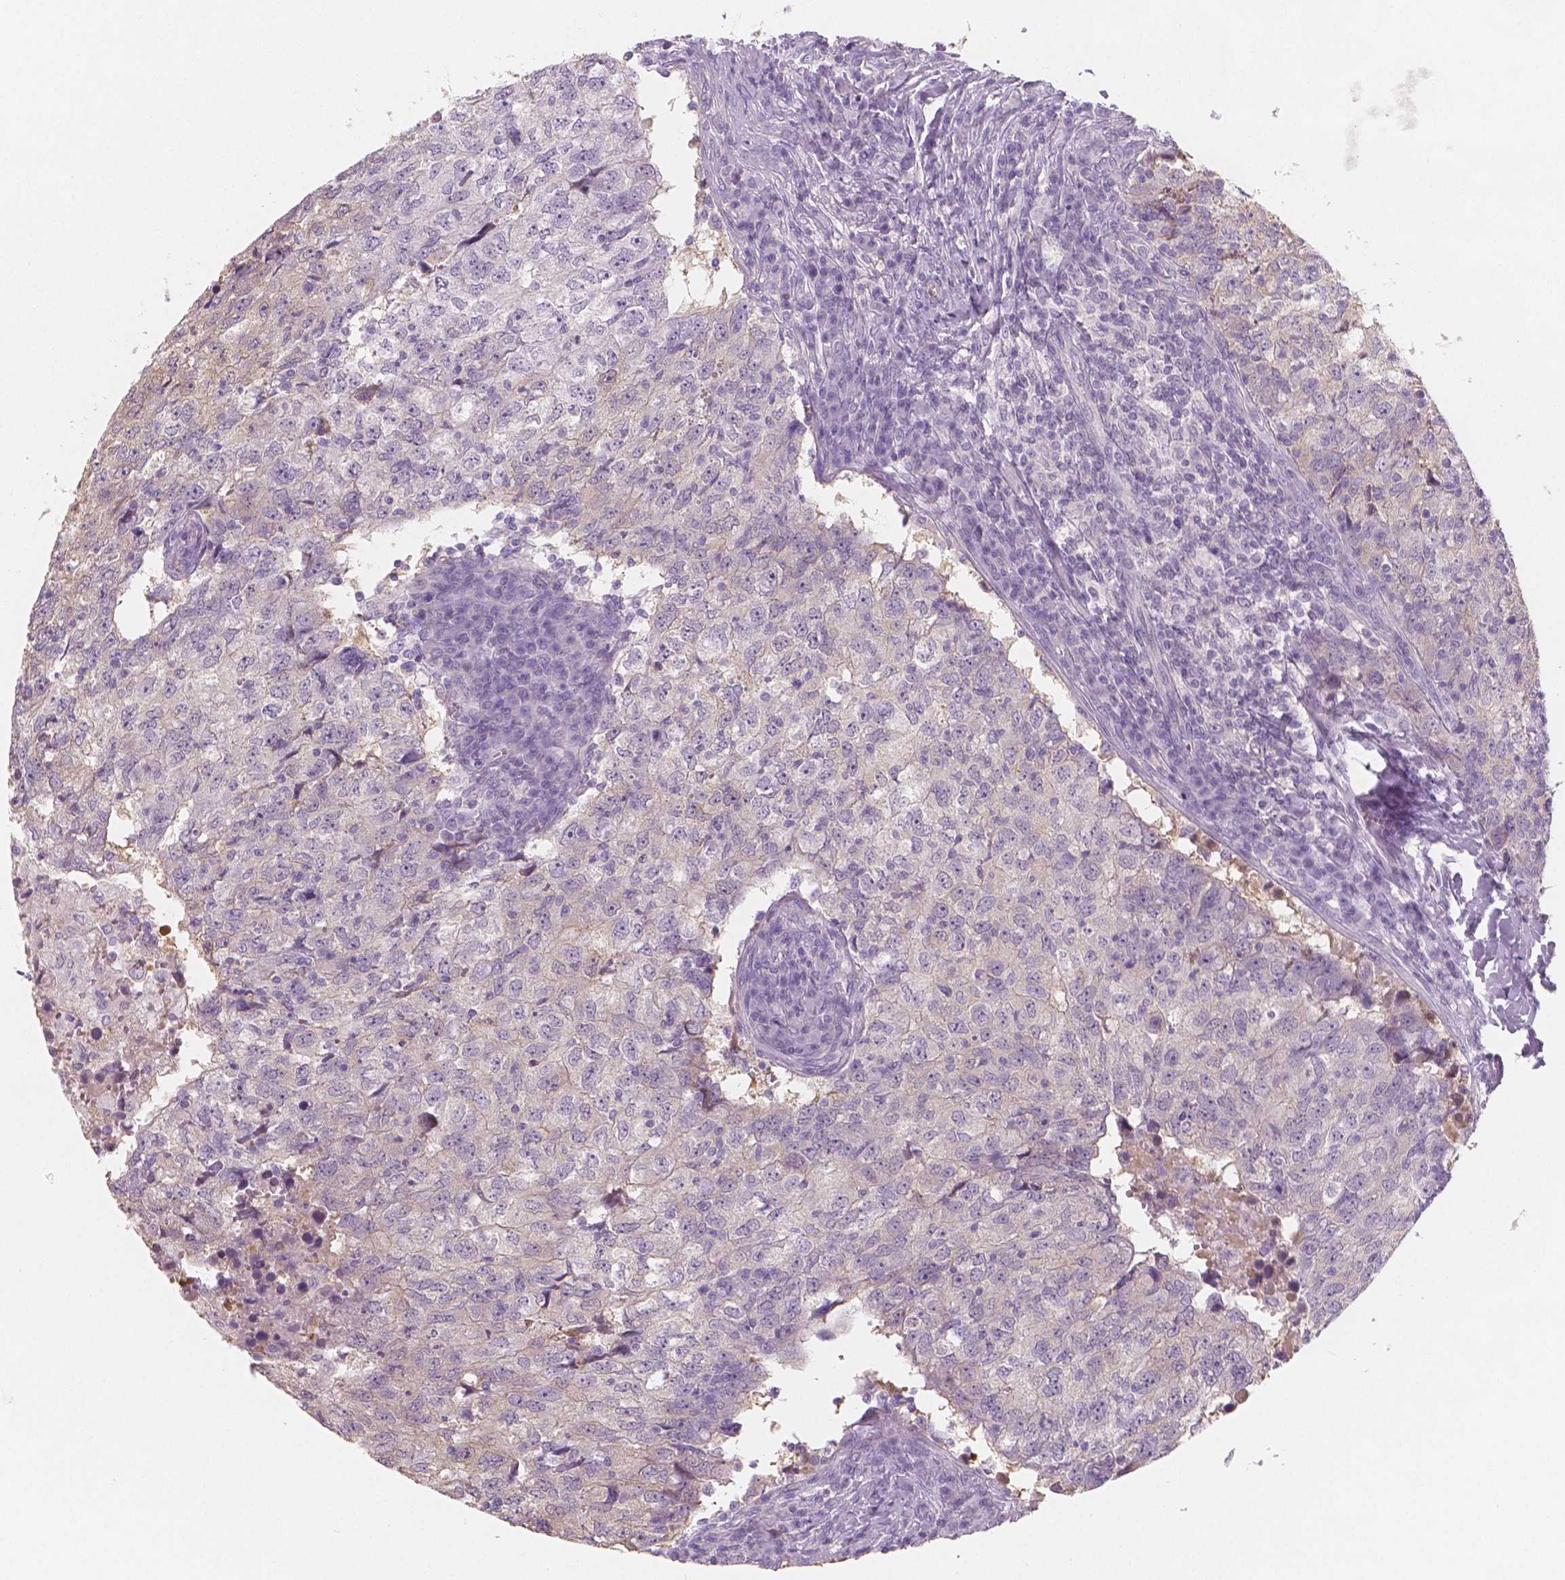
{"staining": {"intensity": "negative", "quantity": "none", "location": "none"}, "tissue": "breast cancer", "cell_type": "Tumor cells", "image_type": "cancer", "snomed": [{"axis": "morphology", "description": "Duct carcinoma"}, {"axis": "topography", "description": "Breast"}], "caption": "Image shows no significant protein expression in tumor cells of breast cancer (invasive ductal carcinoma).", "gene": "APOA4", "patient": {"sex": "female", "age": 30}}